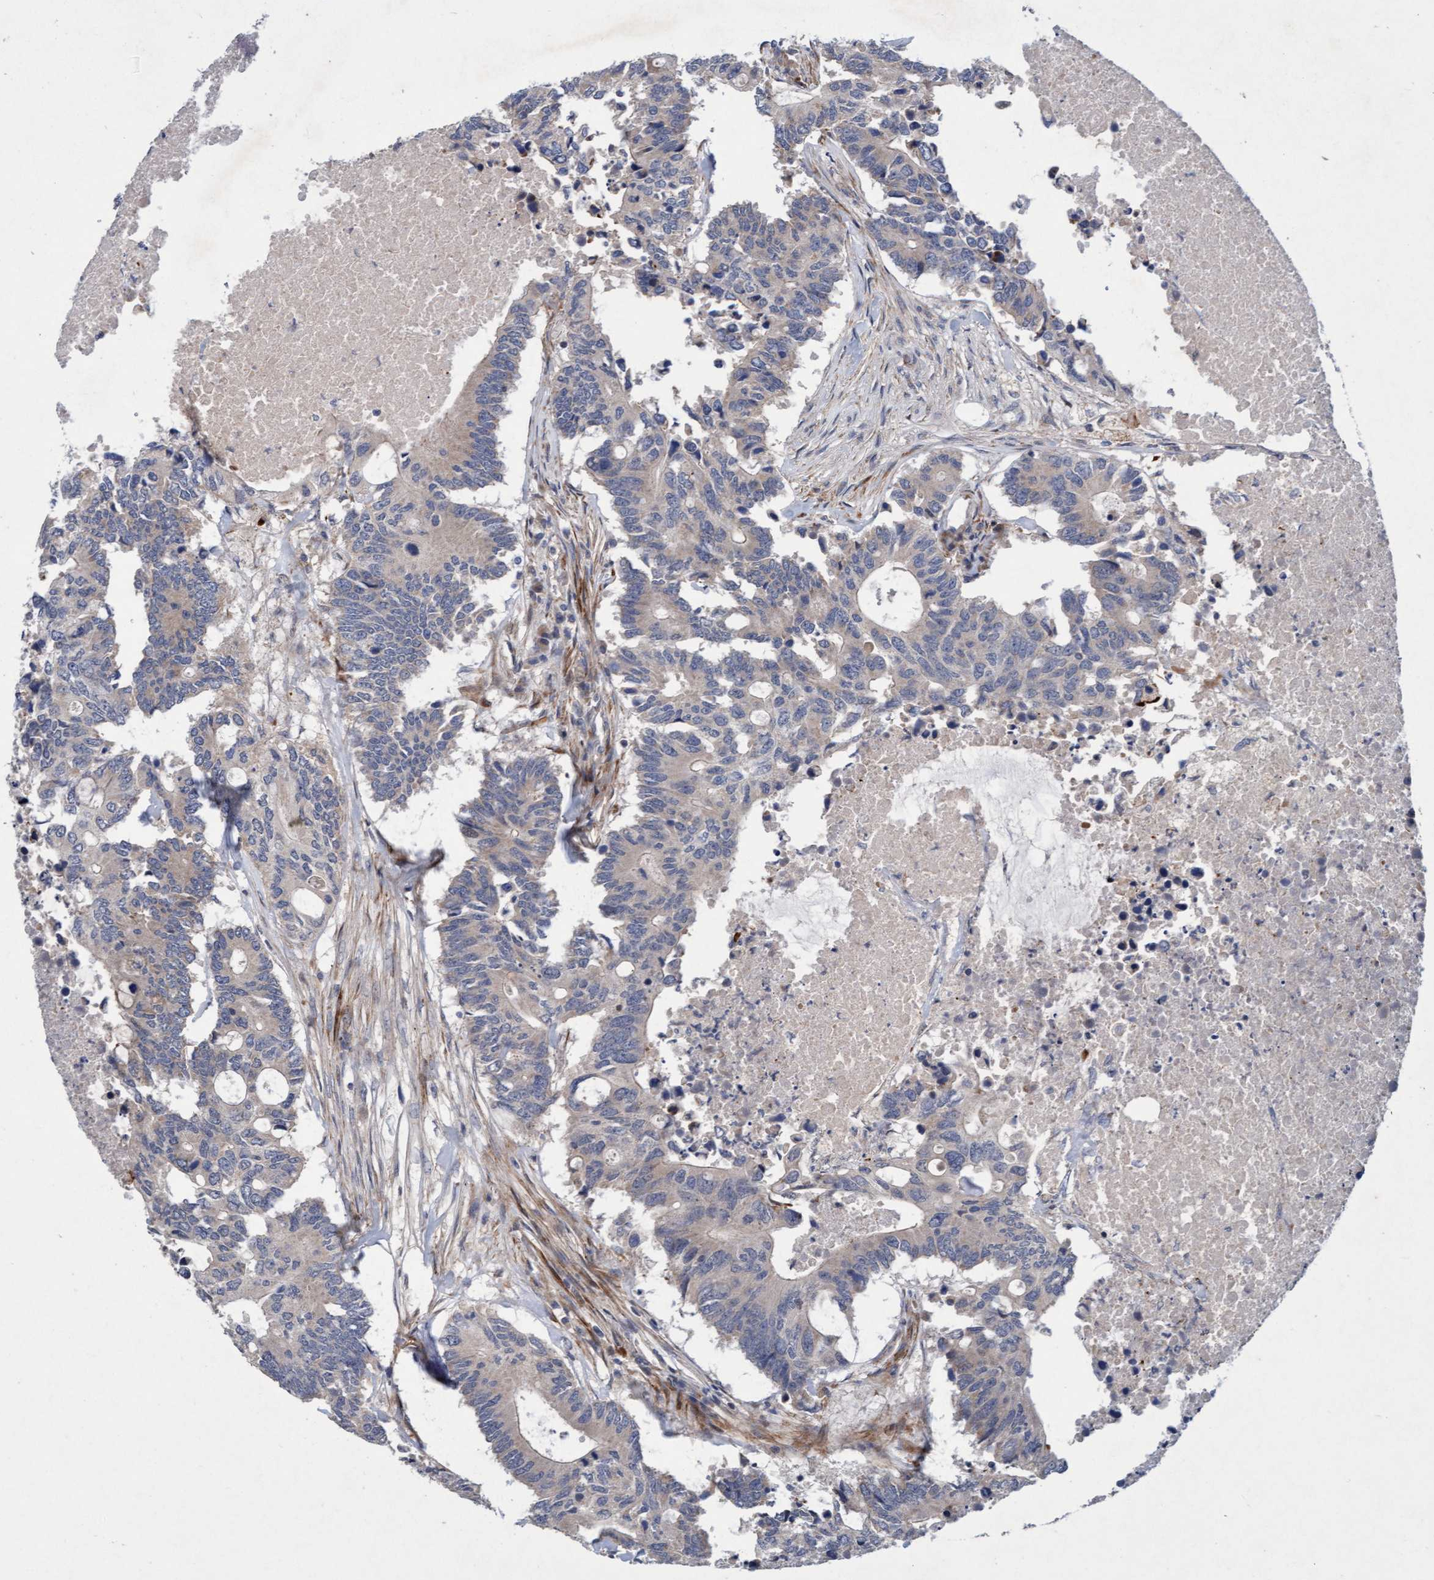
{"staining": {"intensity": "weak", "quantity": "<25%", "location": "cytoplasmic/membranous"}, "tissue": "colorectal cancer", "cell_type": "Tumor cells", "image_type": "cancer", "snomed": [{"axis": "morphology", "description": "Adenocarcinoma, NOS"}, {"axis": "topography", "description": "Colon"}], "caption": "Immunohistochemistry histopathology image of human colorectal cancer (adenocarcinoma) stained for a protein (brown), which exhibits no positivity in tumor cells.", "gene": "TMEM70", "patient": {"sex": "male", "age": 71}}